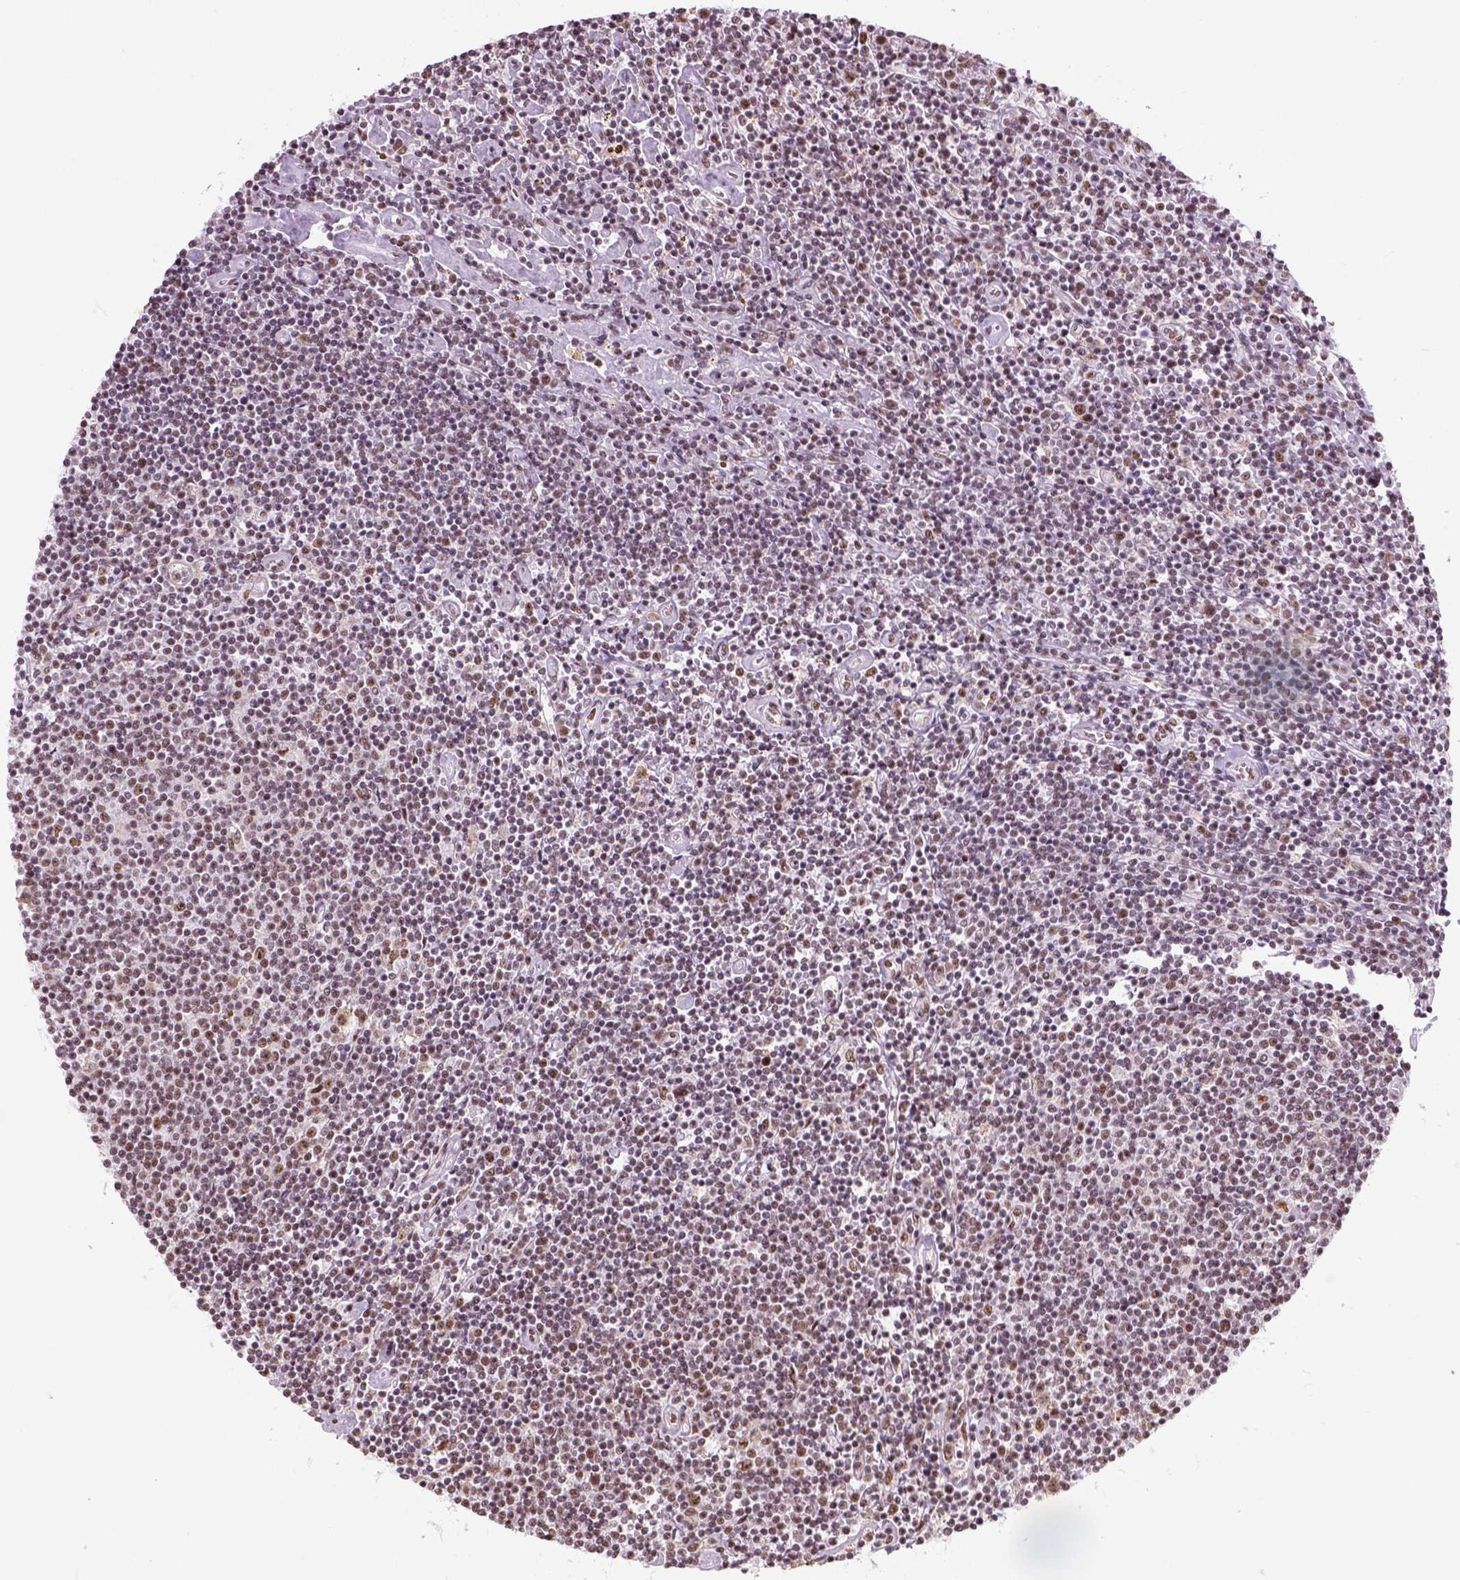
{"staining": {"intensity": "moderate", "quantity": ">75%", "location": "nuclear"}, "tissue": "lymphoma", "cell_type": "Tumor cells", "image_type": "cancer", "snomed": [{"axis": "morphology", "description": "Hodgkin's disease, NOS"}, {"axis": "topography", "description": "Lymph node"}], "caption": "A micrograph showing moderate nuclear expression in about >75% of tumor cells in lymphoma, as visualized by brown immunohistochemical staining.", "gene": "GTF2F1", "patient": {"sex": "male", "age": 40}}